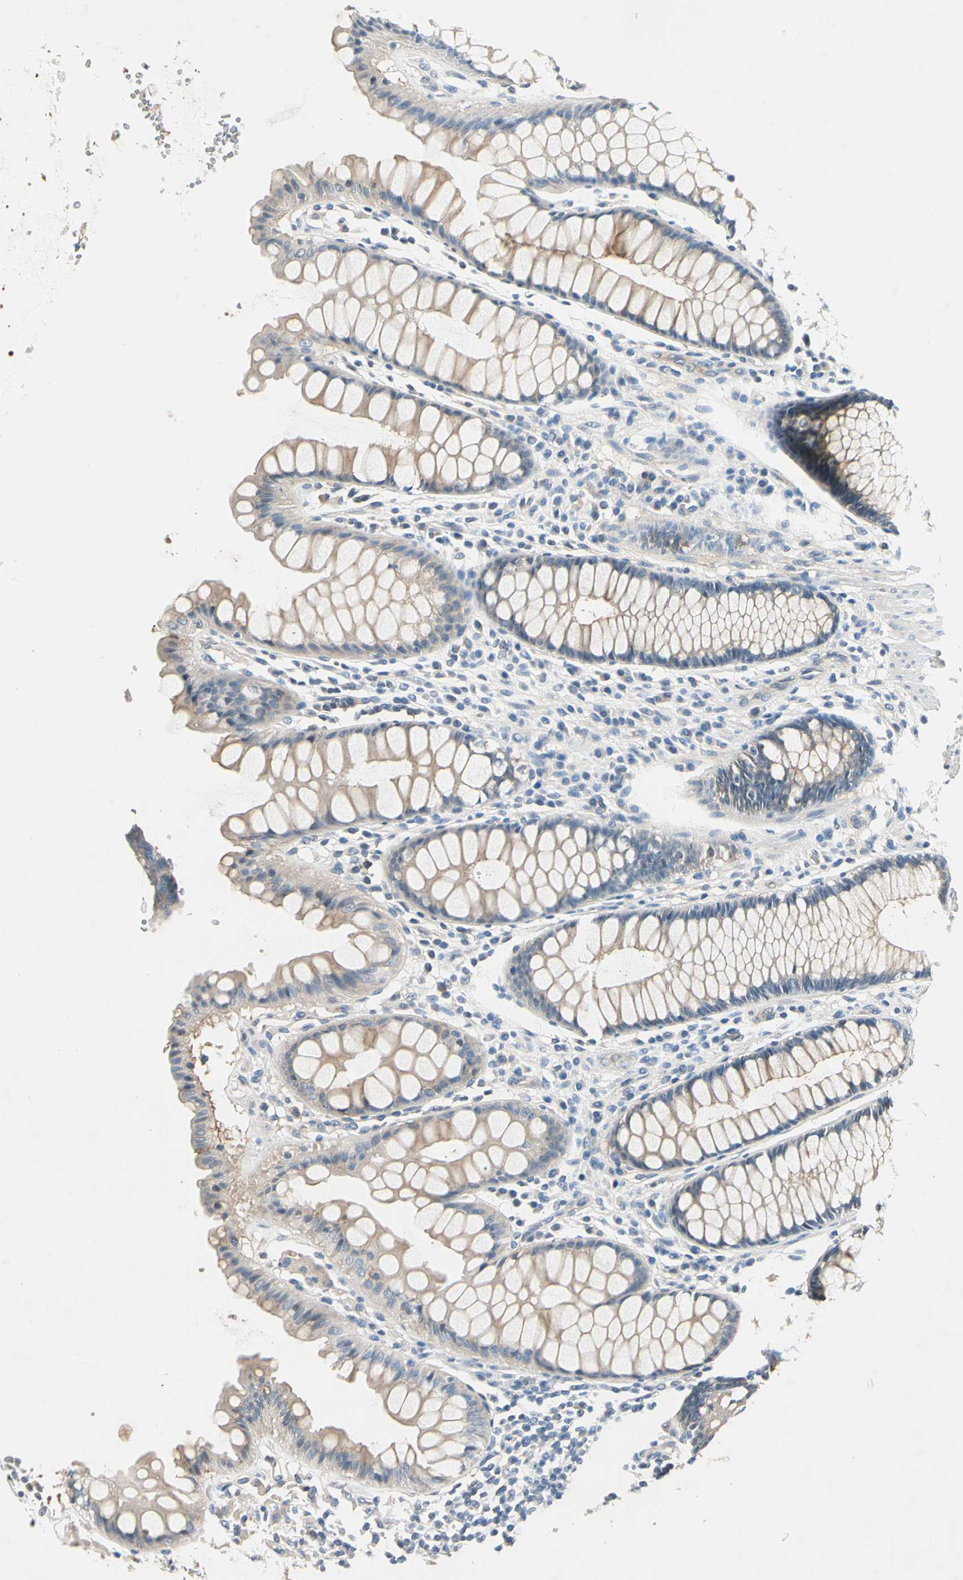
{"staining": {"intensity": "moderate", "quantity": ">75%", "location": "cytoplasmic/membranous"}, "tissue": "rectum", "cell_type": "Glandular cells", "image_type": "normal", "snomed": [{"axis": "morphology", "description": "Normal tissue, NOS"}, {"axis": "topography", "description": "Rectum"}], "caption": "There is medium levels of moderate cytoplasmic/membranous positivity in glandular cells of benign rectum, as demonstrated by immunohistochemical staining (brown color).", "gene": "ROCK2", "patient": {"sex": "male", "age": 77}}